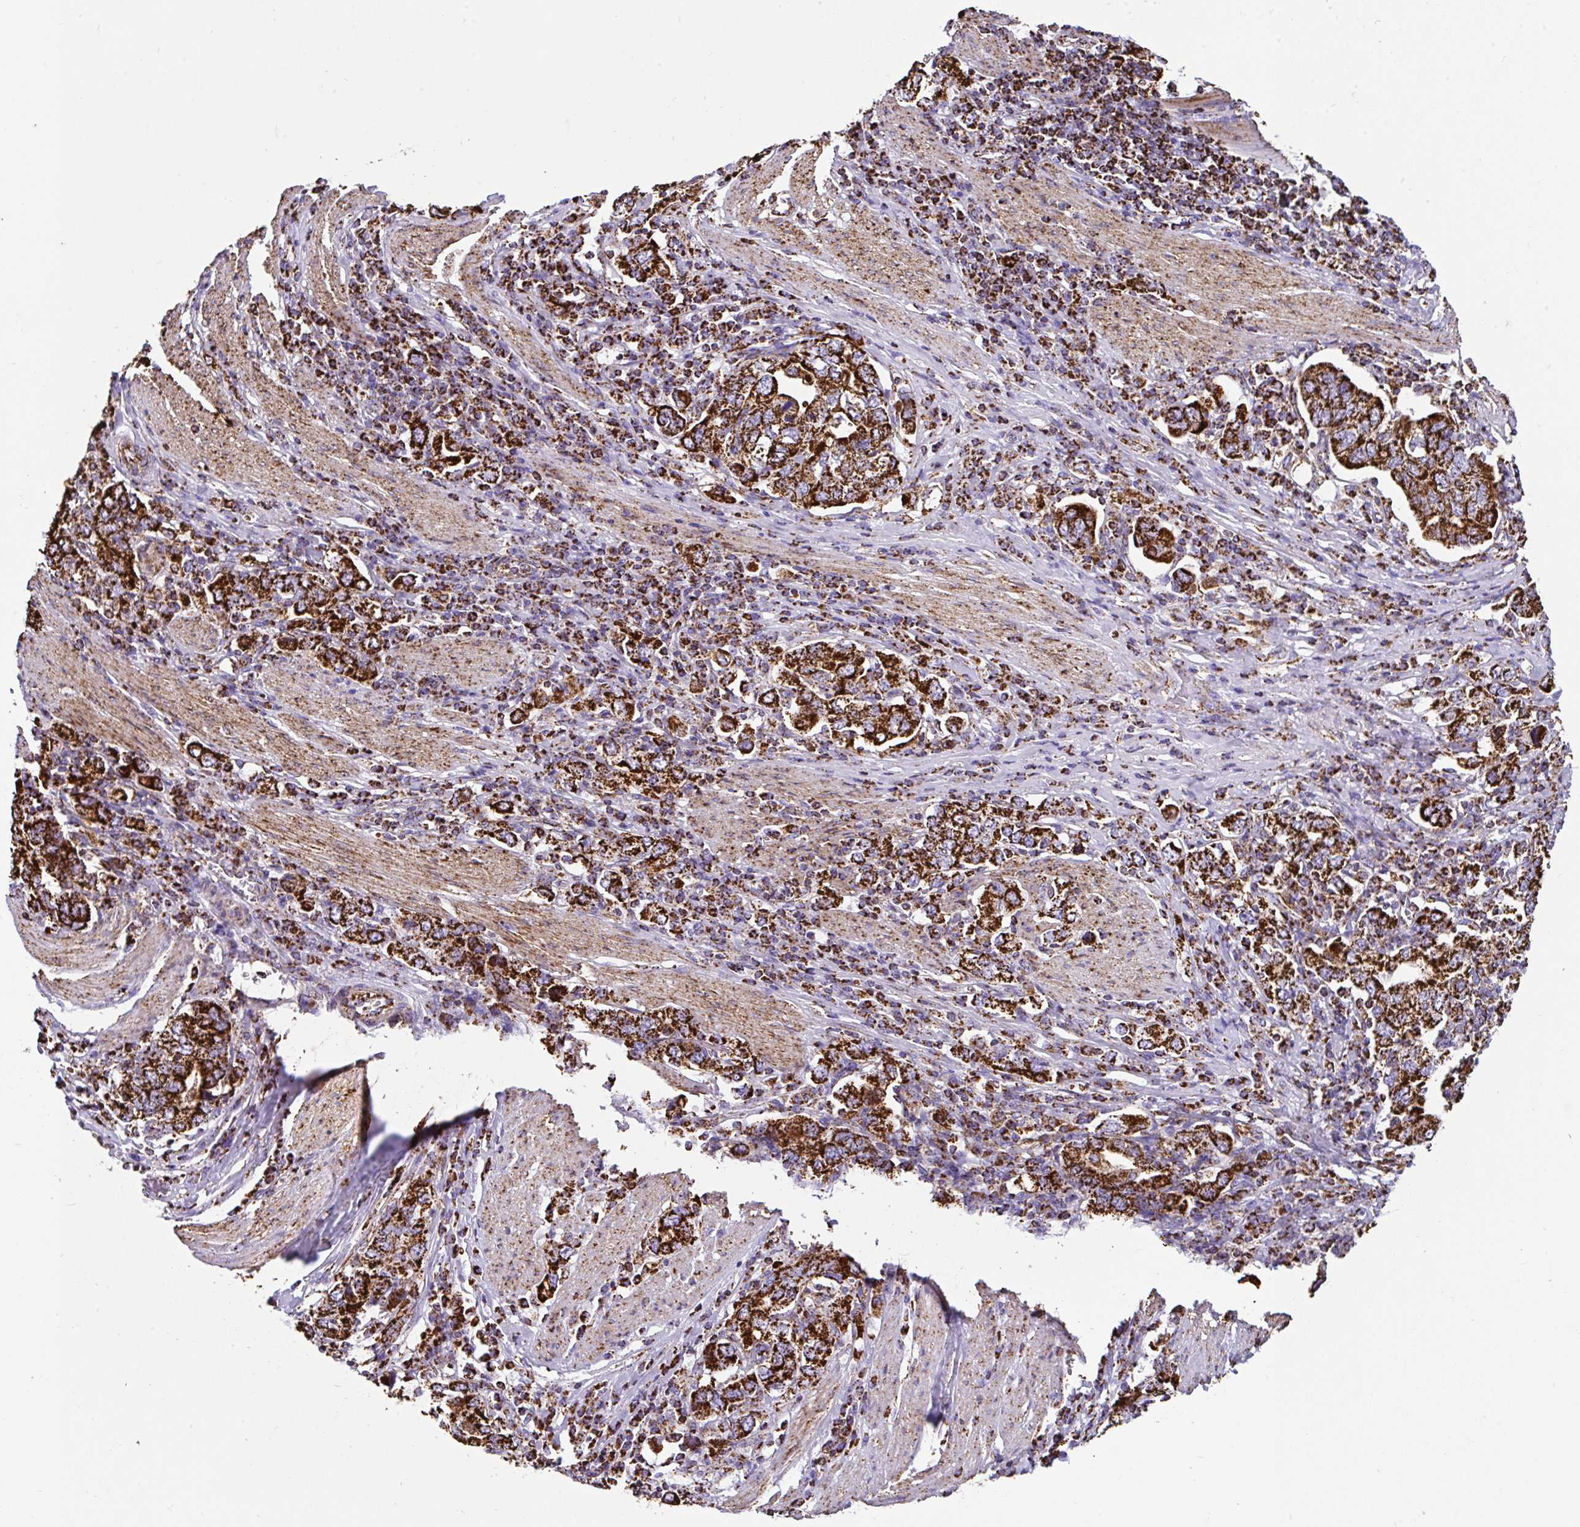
{"staining": {"intensity": "strong", "quantity": ">75%", "location": "cytoplasmic/membranous"}, "tissue": "stomach cancer", "cell_type": "Tumor cells", "image_type": "cancer", "snomed": [{"axis": "morphology", "description": "Adenocarcinoma, NOS"}, {"axis": "topography", "description": "Stomach, upper"}, {"axis": "topography", "description": "Stomach"}], "caption": "Adenocarcinoma (stomach) stained with a brown dye displays strong cytoplasmic/membranous positive positivity in about >75% of tumor cells.", "gene": "ANKRD33B", "patient": {"sex": "male", "age": 62}}